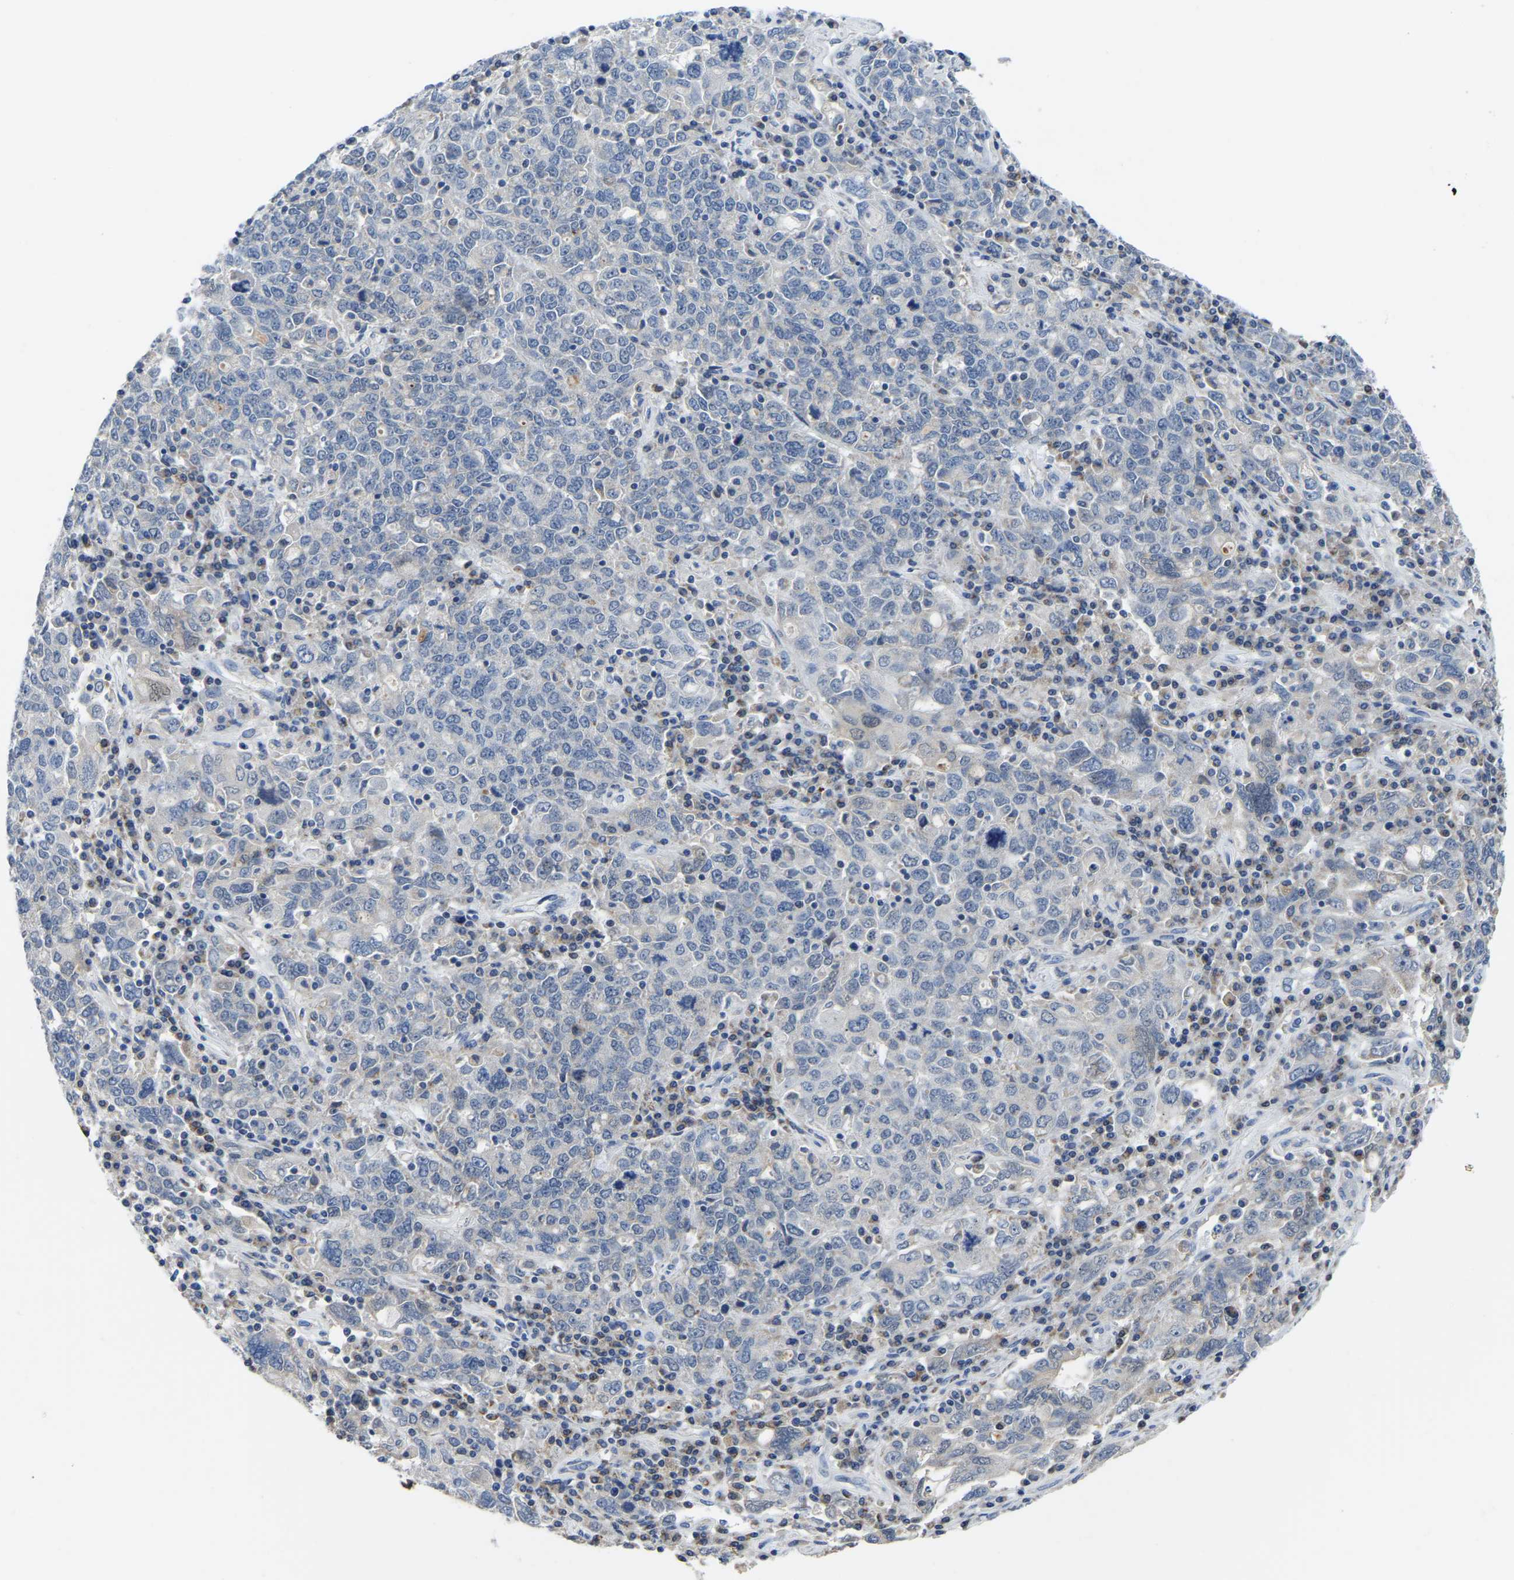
{"staining": {"intensity": "negative", "quantity": "none", "location": "none"}, "tissue": "ovarian cancer", "cell_type": "Tumor cells", "image_type": "cancer", "snomed": [{"axis": "morphology", "description": "Carcinoma, endometroid"}, {"axis": "topography", "description": "Ovary"}], "caption": "Immunohistochemistry (IHC) histopathology image of neoplastic tissue: human ovarian cancer (endometroid carcinoma) stained with DAB (3,3'-diaminobenzidine) demonstrates no significant protein positivity in tumor cells.", "gene": "ETFA", "patient": {"sex": "female", "age": 62}}